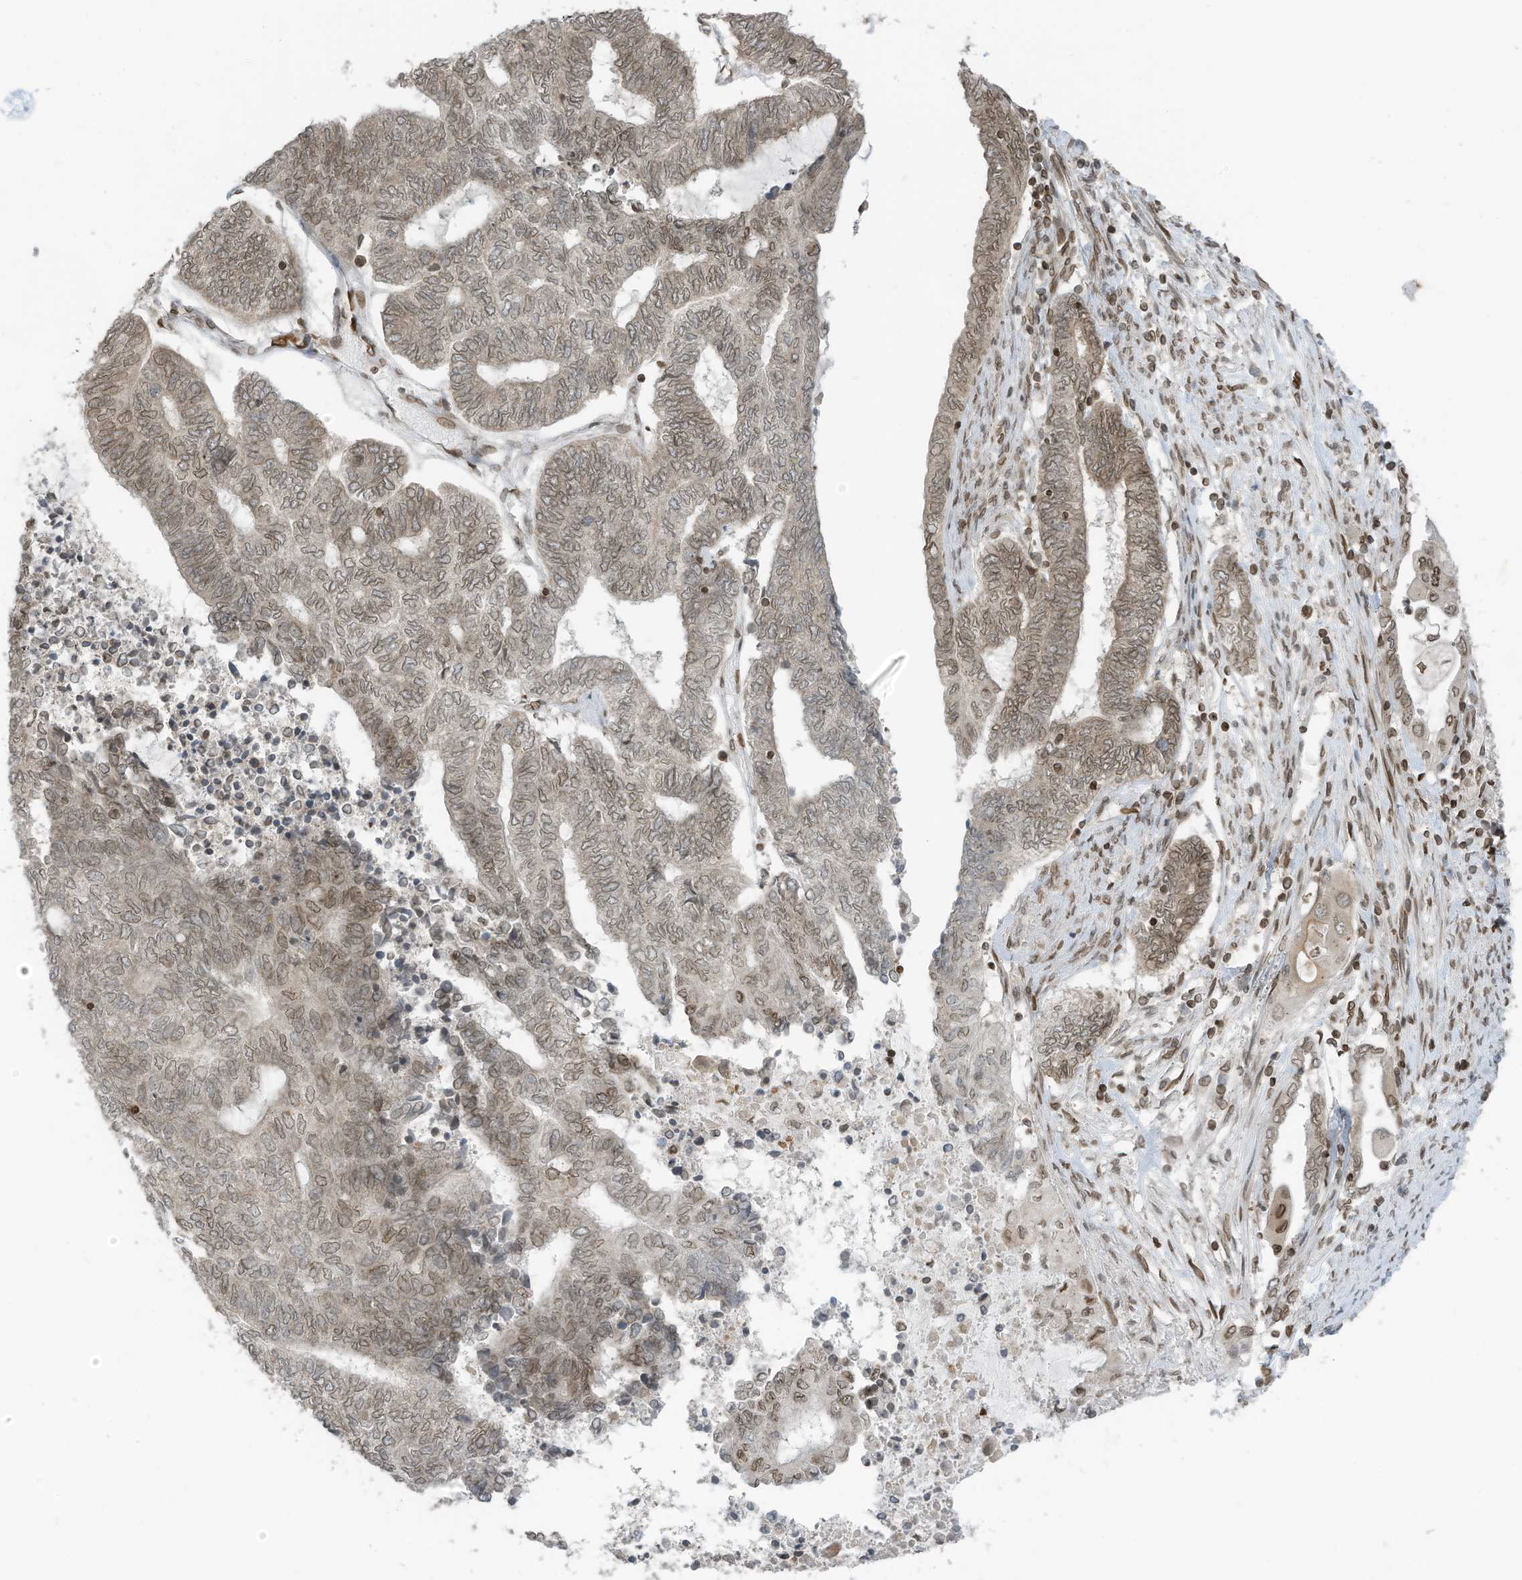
{"staining": {"intensity": "weak", "quantity": ">75%", "location": "cytoplasmic/membranous,nuclear"}, "tissue": "endometrial cancer", "cell_type": "Tumor cells", "image_type": "cancer", "snomed": [{"axis": "morphology", "description": "Adenocarcinoma, NOS"}, {"axis": "topography", "description": "Uterus"}, {"axis": "topography", "description": "Endometrium"}], "caption": "High-magnification brightfield microscopy of endometrial adenocarcinoma stained with DAB (3,3'-diaminobenzidine) (brown) and counterstained with hematoxylin (blue). tumor cells exhibit weak cytoplasmic/membranous and nuclear expression is appreciated in about>75% of cells. (DAB (3,3'-diaminobenzidine) IHC, brown staining for protein, blue staining for nuclei).", "gene": "RABL3", "patient": {"sex": "female", "age": 70}}